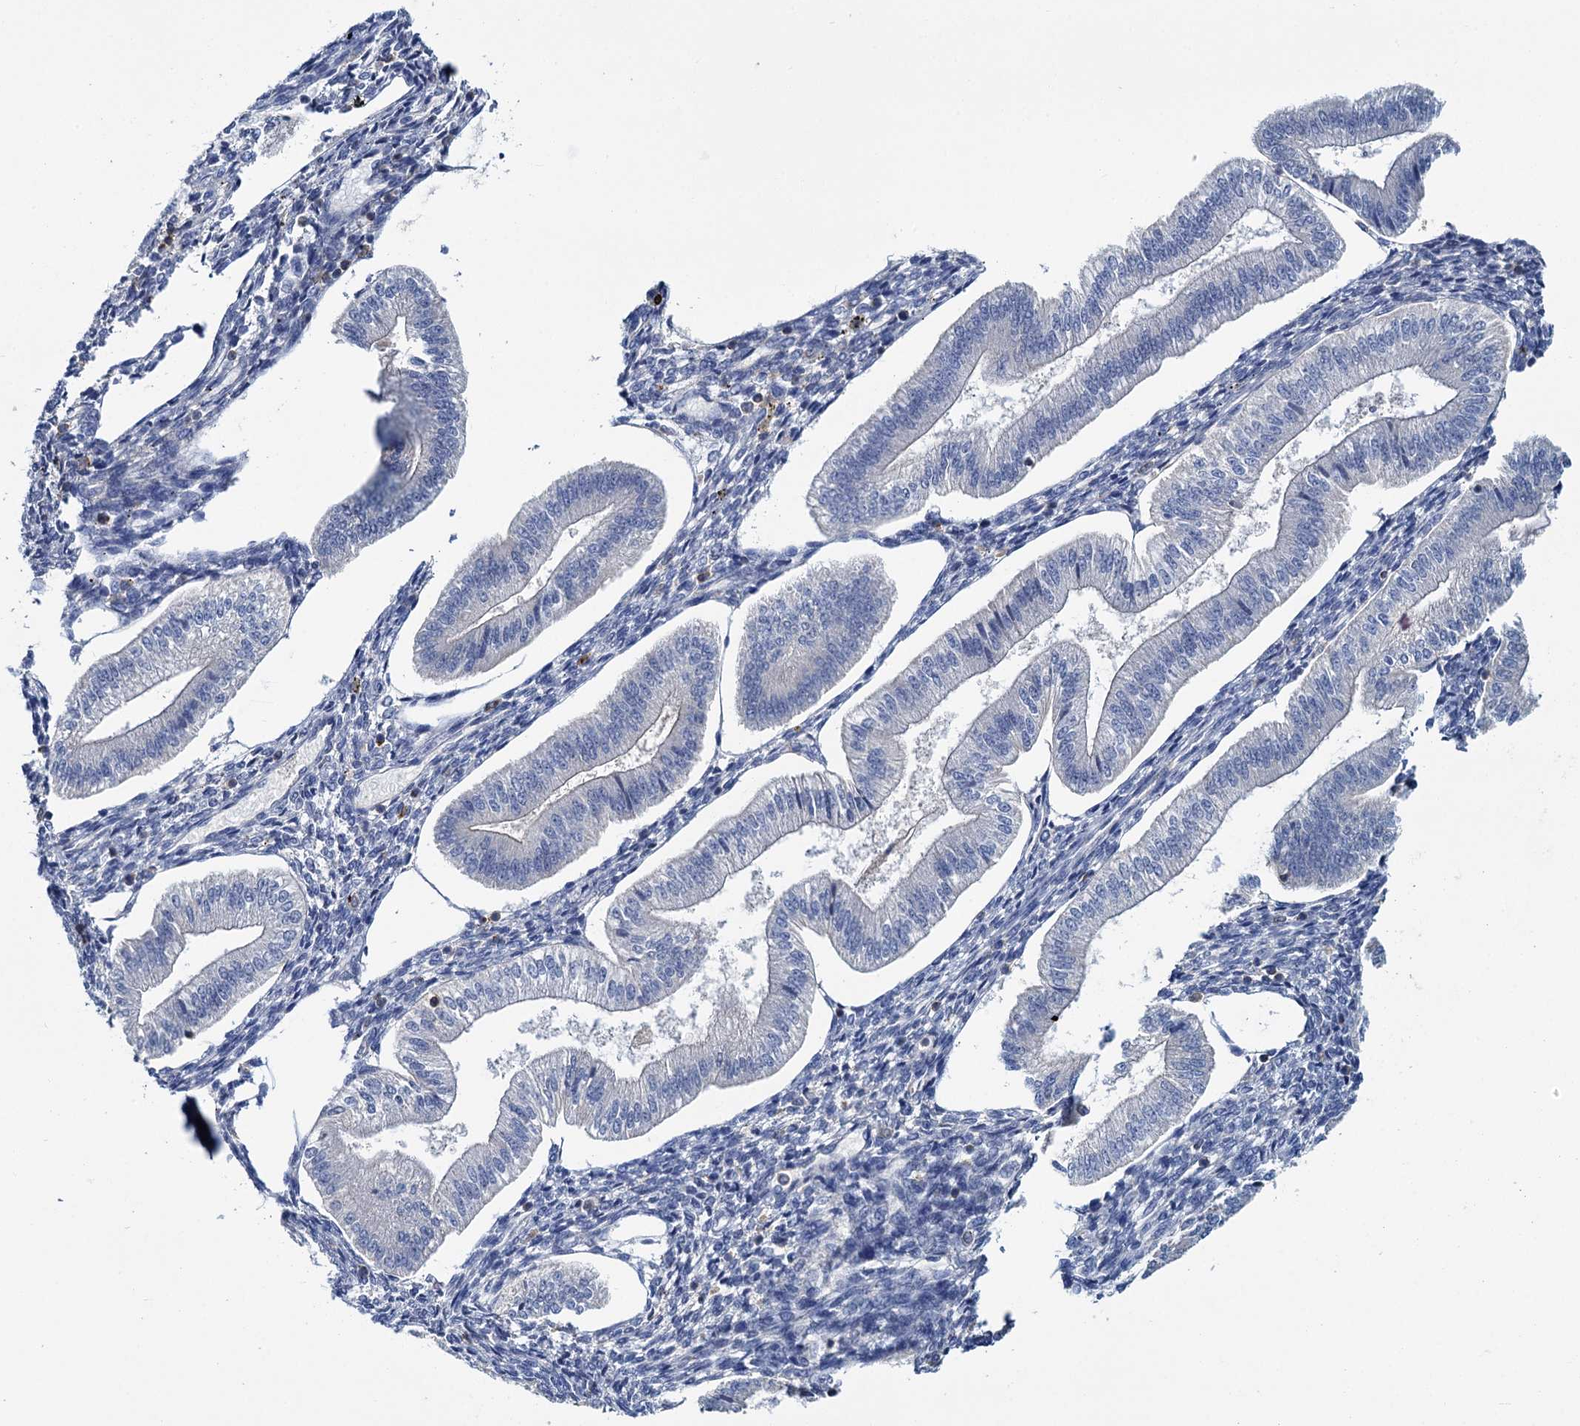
{"staining": {"intensity": "negative", "quantity": "none", "location": "none"}, "tissue": "endometrium", "cell_type": "Cells in endometrial stroma", "image_type": "normal", "snomed": [{"axis": "morphology", "description": "Normal tissue, NOS"}, {"axis": "topography", "description": "Endometrium"}], "caption": "Cells in endometrial stroma are negative for protein expression in normal human endometrium. Brightfield microscopy of IHC stained with DAB (3,3'-diaminobenzidine) (brown) and hematoxylin (blue), captured at high magnification.", "gene": "FGFR2", "patient": {"sex": "female", "age": 34}}